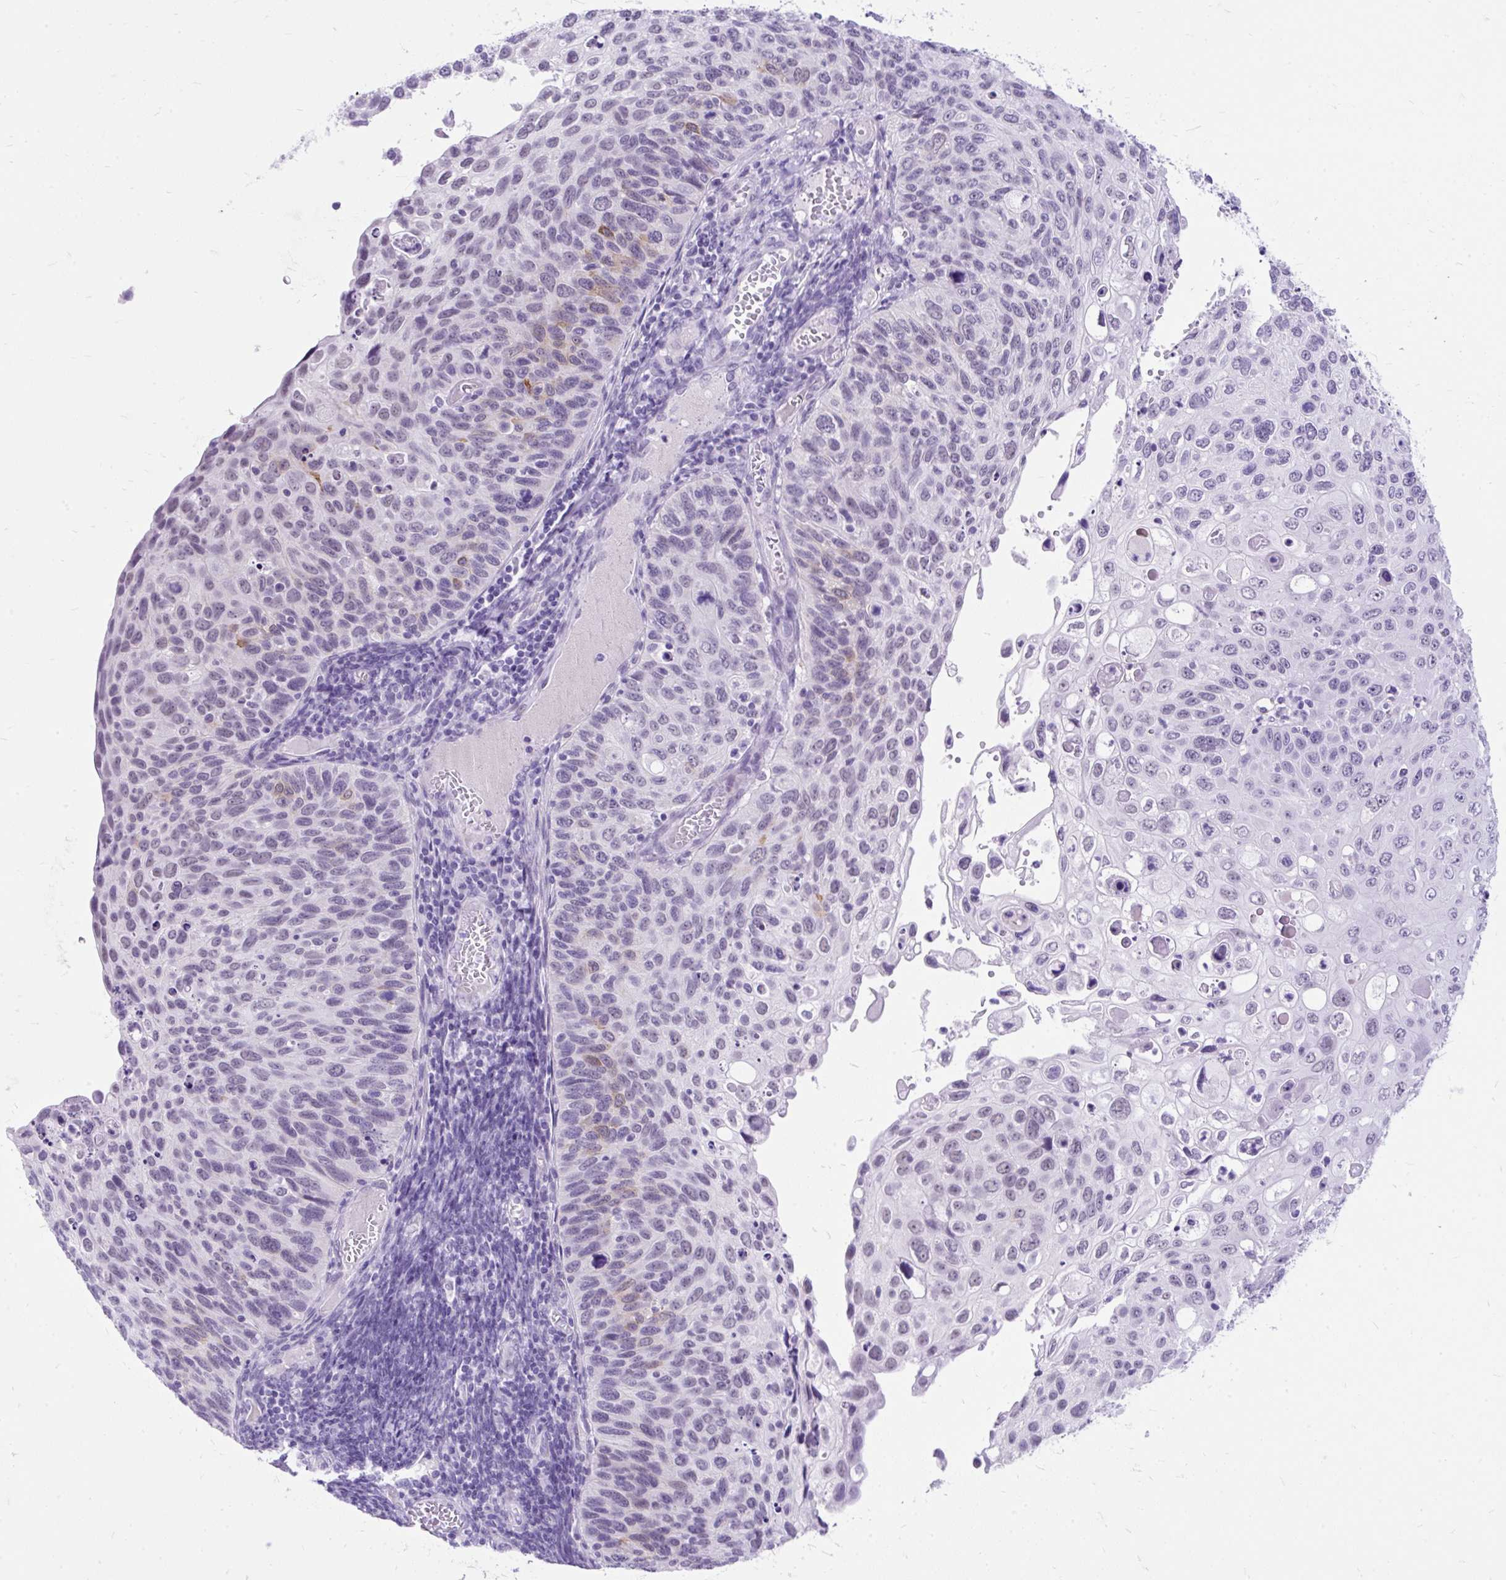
{"staining": {"intensity": "moderate", "quantity": "<25%", "location": "cytoplasmic/membranous"}, "tissue": "cervical cancer", "cell_type": "Tumor cells", "image_type": "cancer", "snomed": [{"axis": "morphology", "description": "Squamous cell carcinoma, NOS"}, {"axis": "topography", "description": "Cervix"}], "caption": "About <25% of tumor cells in squamous cell carcinoma (cervical) reveal moderate cytoplasmic/membranous protein staining as visualized by brown immunohistochemical staining.", "gene": "SCGB1A1", "patient": {"sex": "female", "age": 70}}